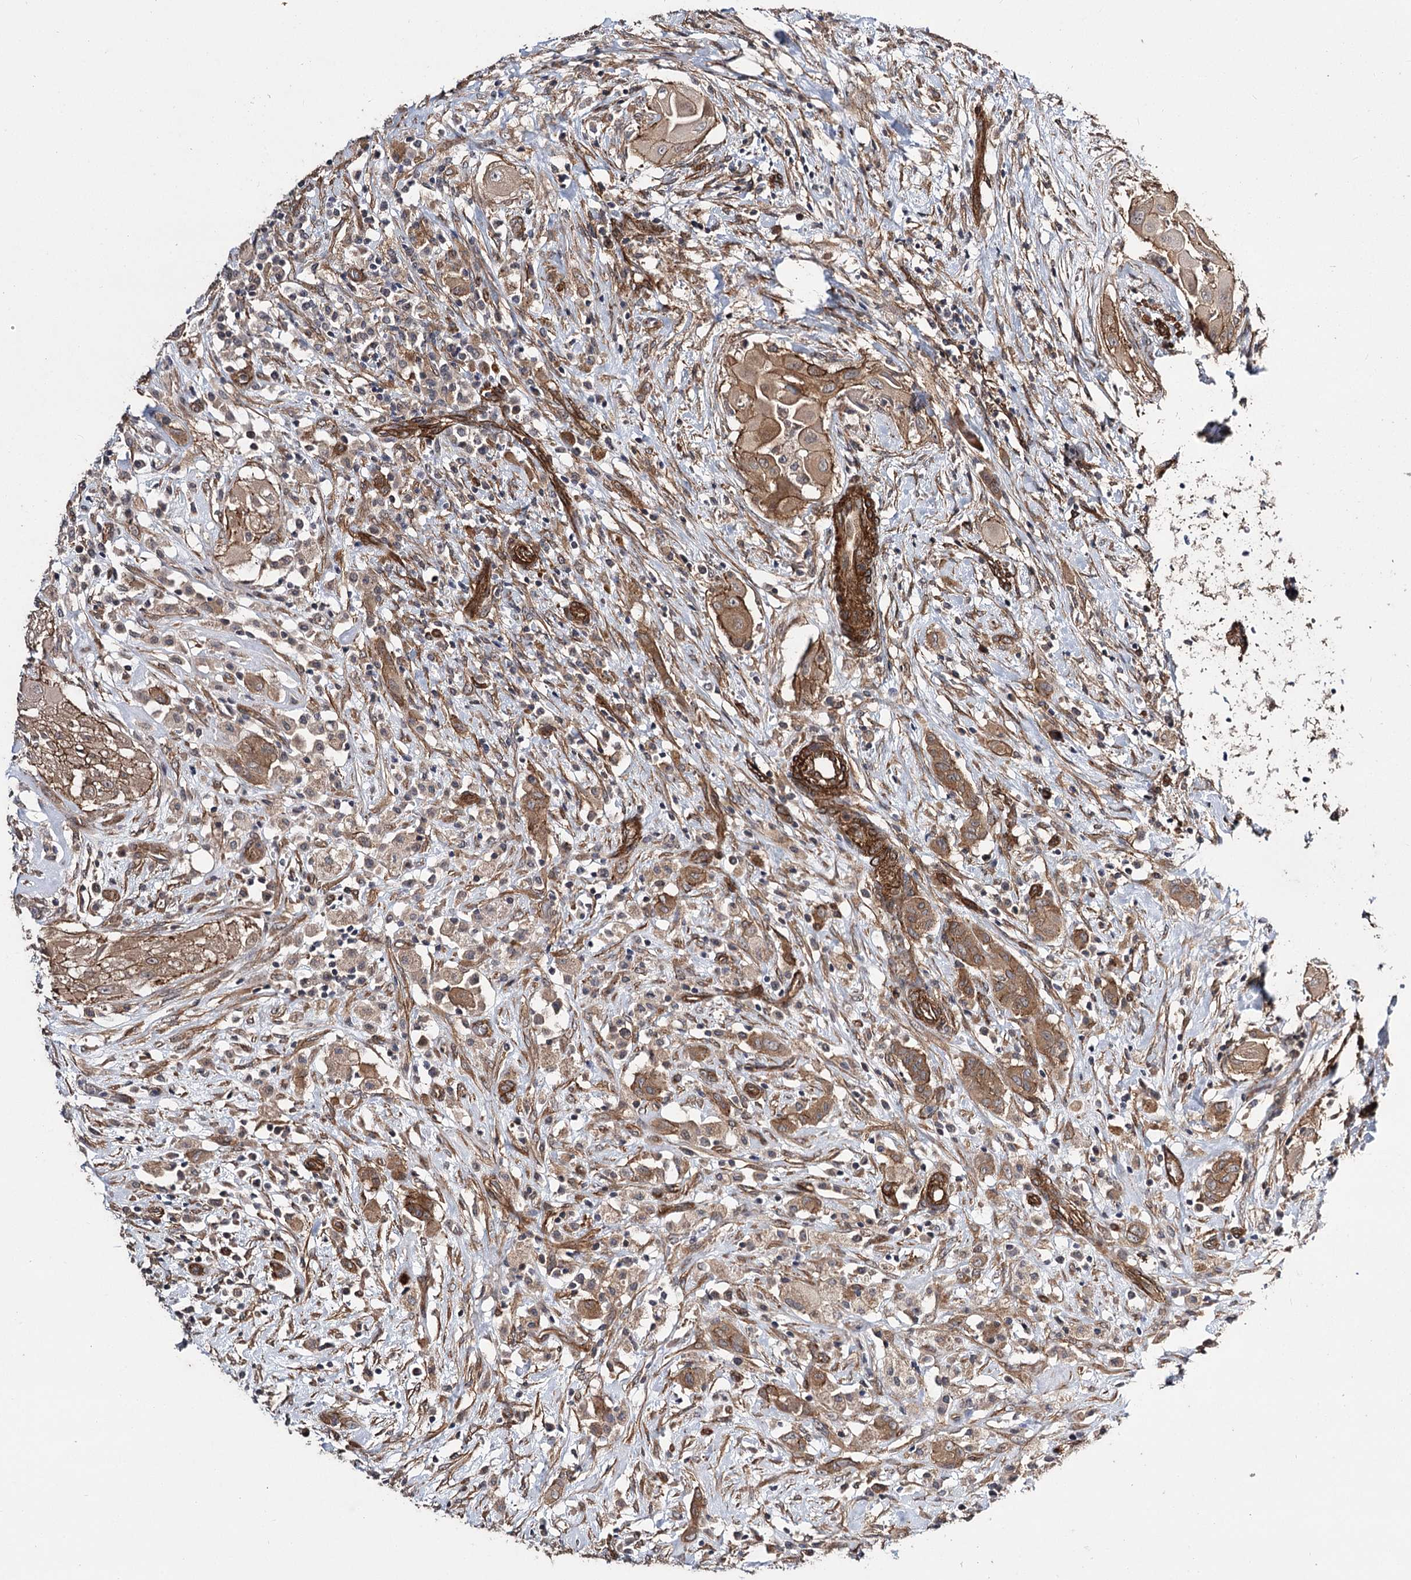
{"staining": {"intensity": "strong", "quantity": ">75%", "location": "cytoplasmic/membranous"}, "tissue": "thyroid cancer", "cell_type": "Tumor cells", "image_type": "cancer", "snomed": [{"axis": "morphology", "description": "Papillary adenocarcinoma, NOS"}, {"axis": "topography", "description": "Thyroid gland"}], "caption": "The histopathology image exhibits a brown stain indicating the presence of a protein in the cytoplasmic/membranous of tumor cells in thyroid cancer. (brown staining indicates protein expression, while blue staining denotes nuclei).", "gene": "MYO1C", "patient": {"sex": "female", "age": 59}}